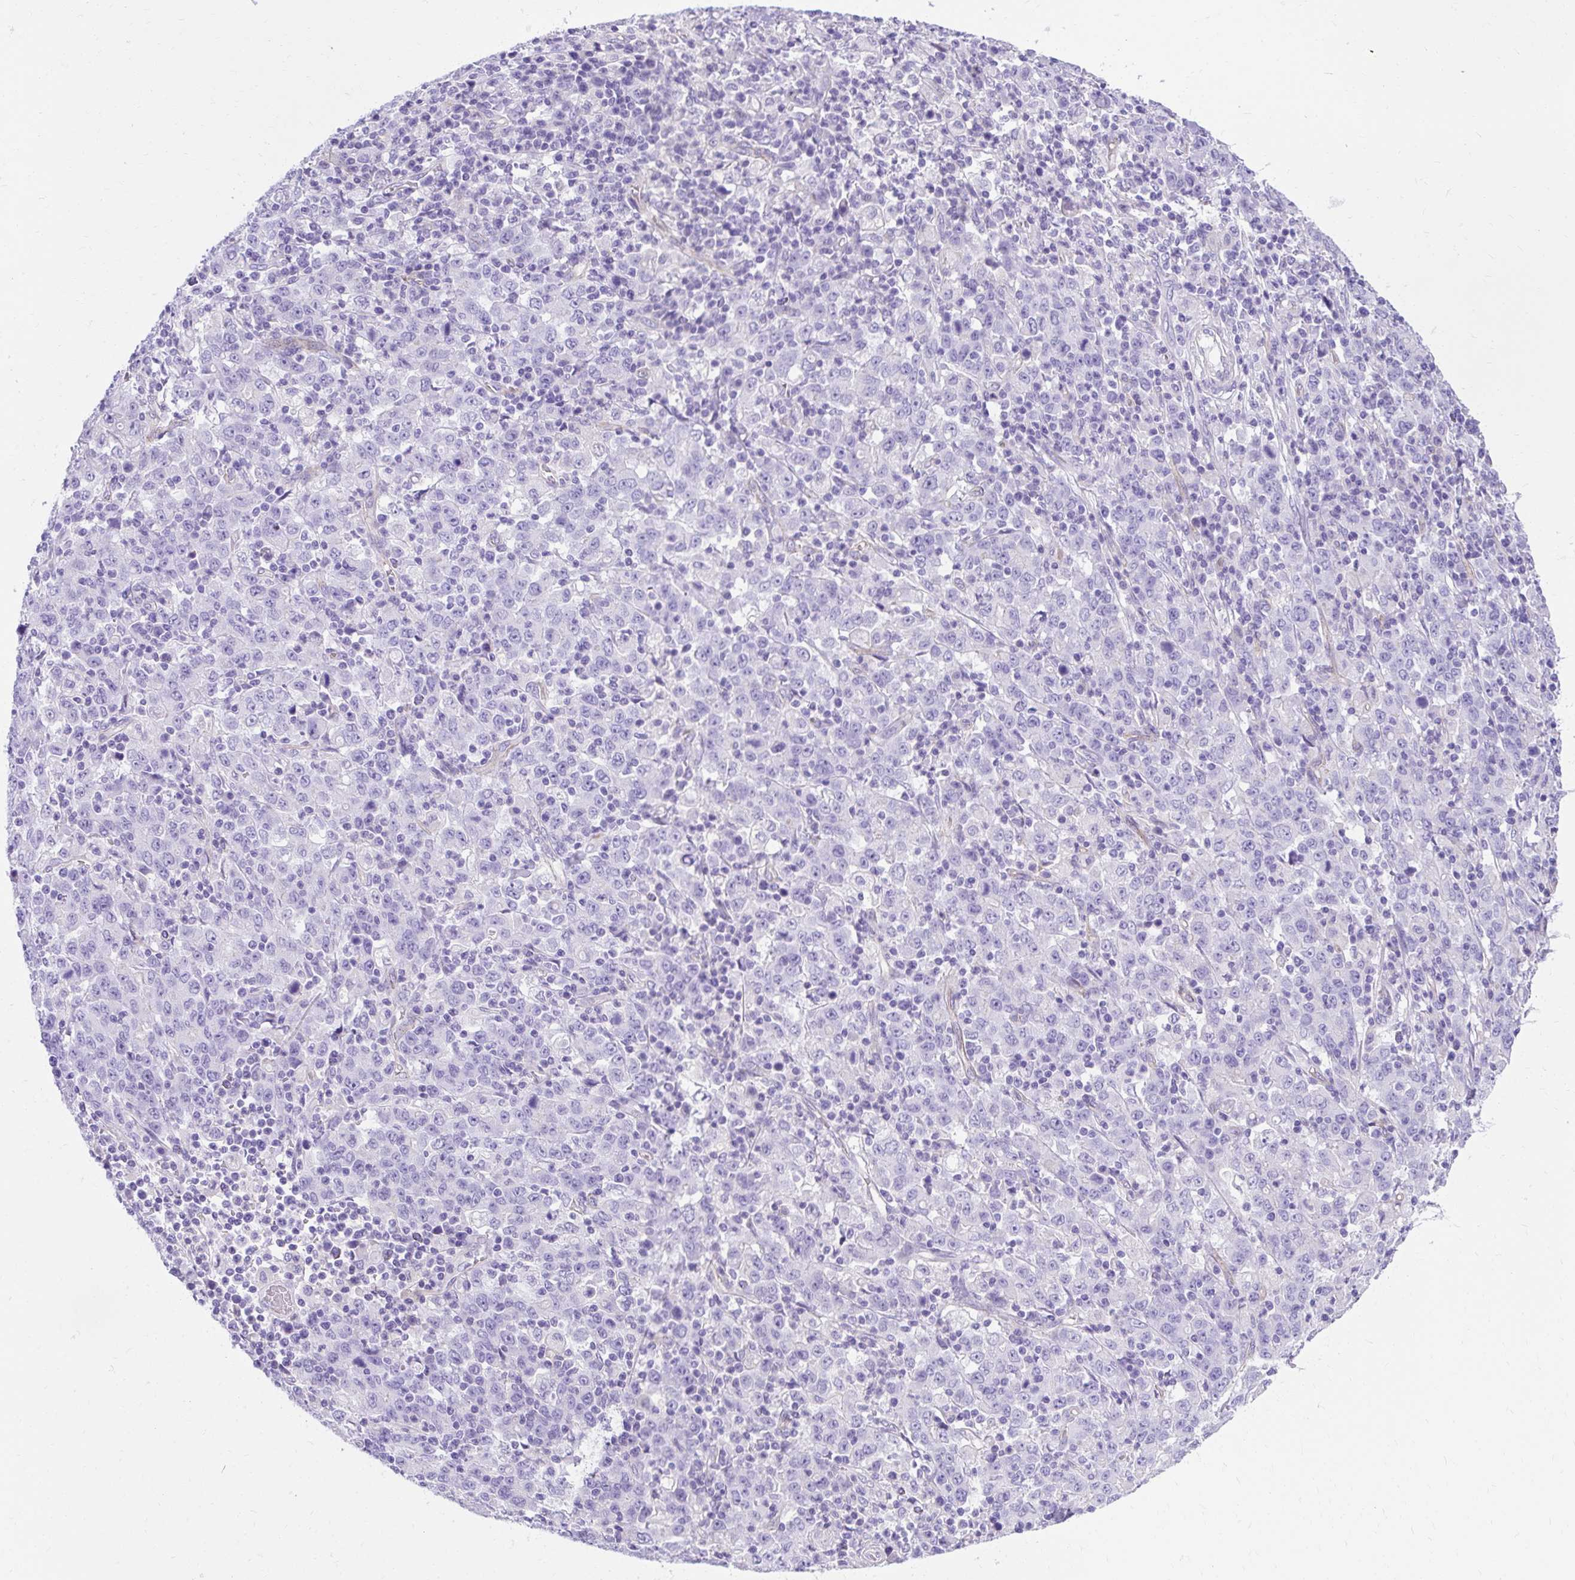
{"staining": {"intensity": "negative", "quantity": "none", "location": "none"}, "tissue": "stomach cancer", "cell_type": "Tumor cells", "image_type": "cancer", "snomed": [{"axis": "morphology", "description": "Adenocarcinoma, NOS"}, {"axis": "topography", "description": "Stomach, upper"}], "caption": "Immunohistochemistry (IHC) image of stomach adenocarcinoma stained for a protein (brown), which displays no staining in tumor cells. (Immunohistochemistry (IHC), brightfield microscopy, high magnification).", "gene": "PELI3", "patient": {"sex": "male", "age": 69}}